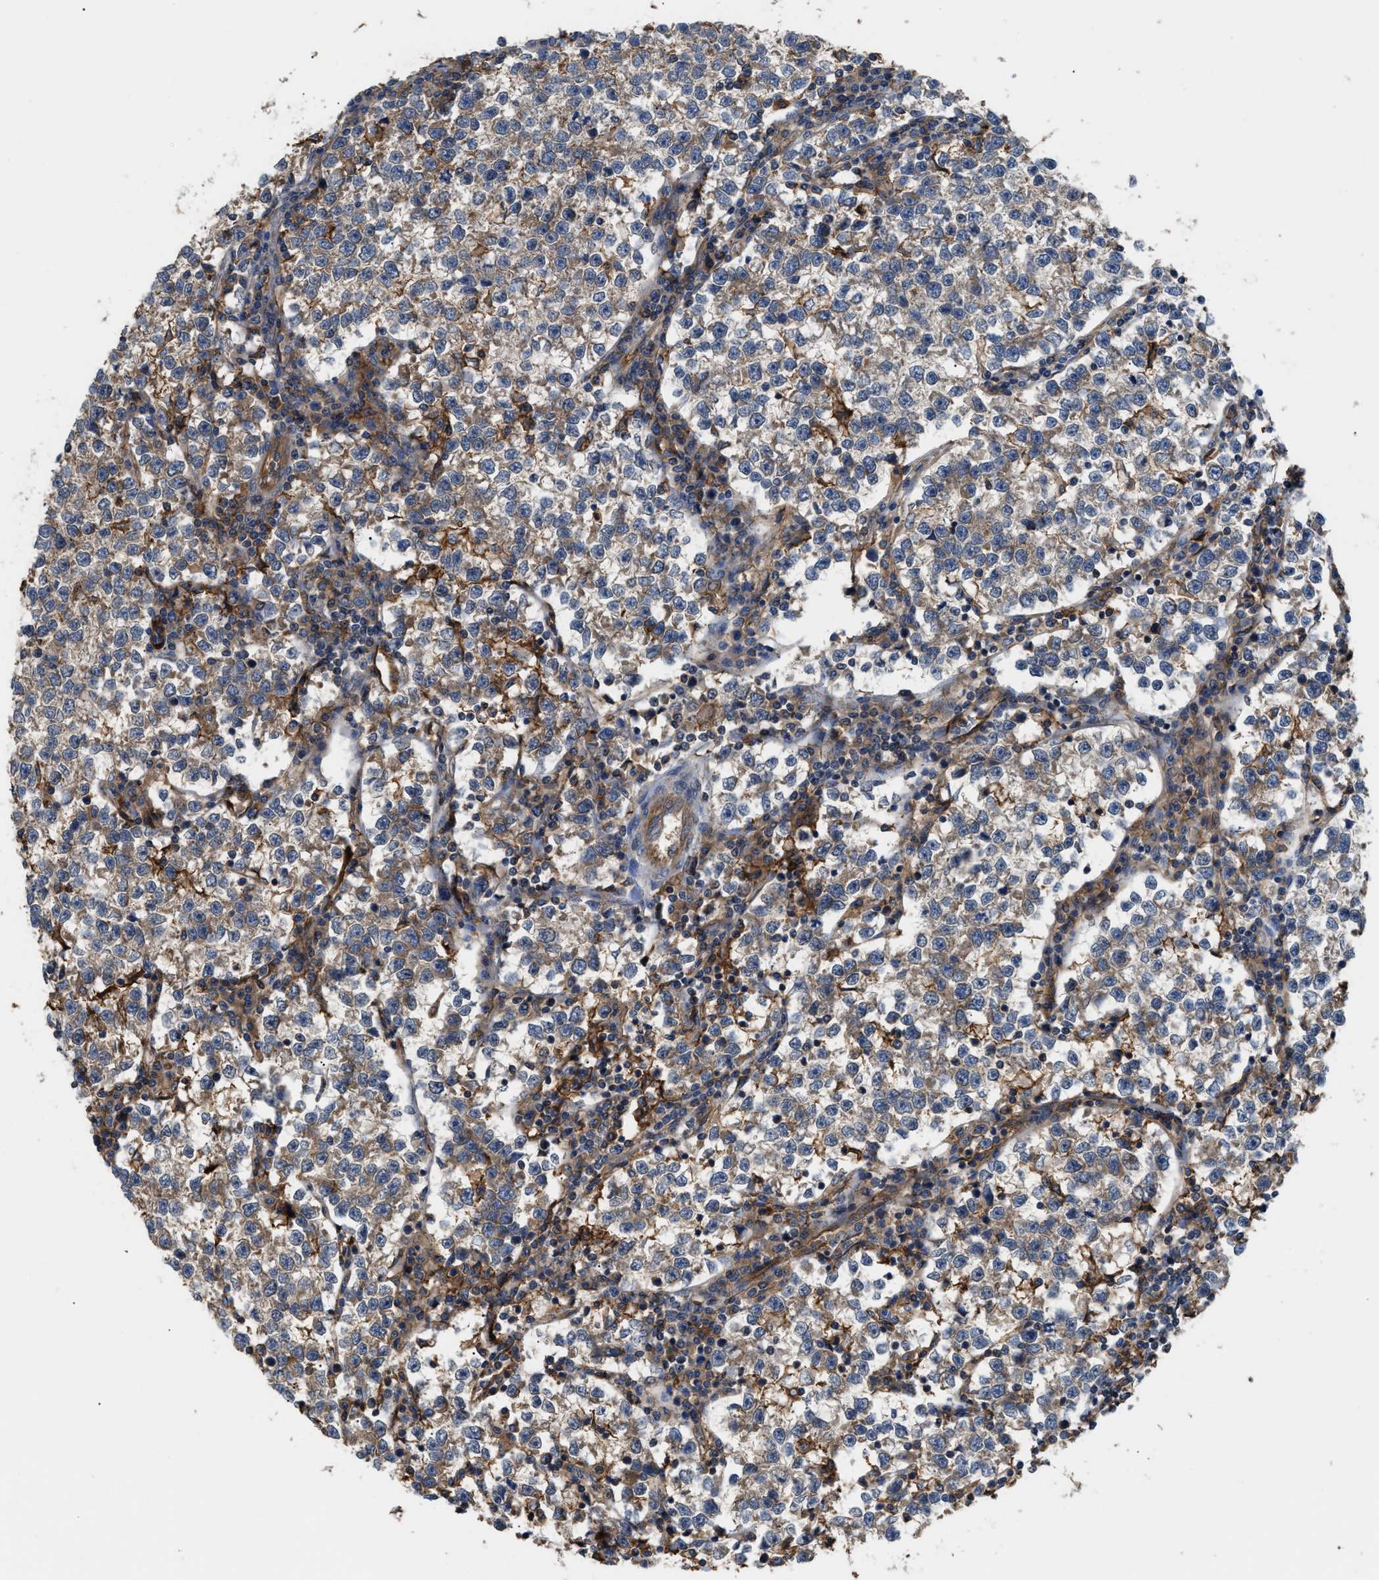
{"staining": {"intensity": "weak", "quantity": "25%-75%", "location": "cytoplasmic/membranous"}, "tissue": "testis cancer", "cell_type": "Tumor cells", "image_type": "cancer", "snomed": [{"axis": "morphology", "description": "Normal tissue, NOS"}, {"axis": "morphology", "description": "Seminoma, NOS"}, {"axis": "topography", "description": "Testis"}], "caption": "Tumor cells display low levels of weak cytoplasmic/membranous positivity in about 25%-75% of cells in human seminoma (testis).", "gene": "DDHD2", "patient": {"sex": "male", "age": 43}}